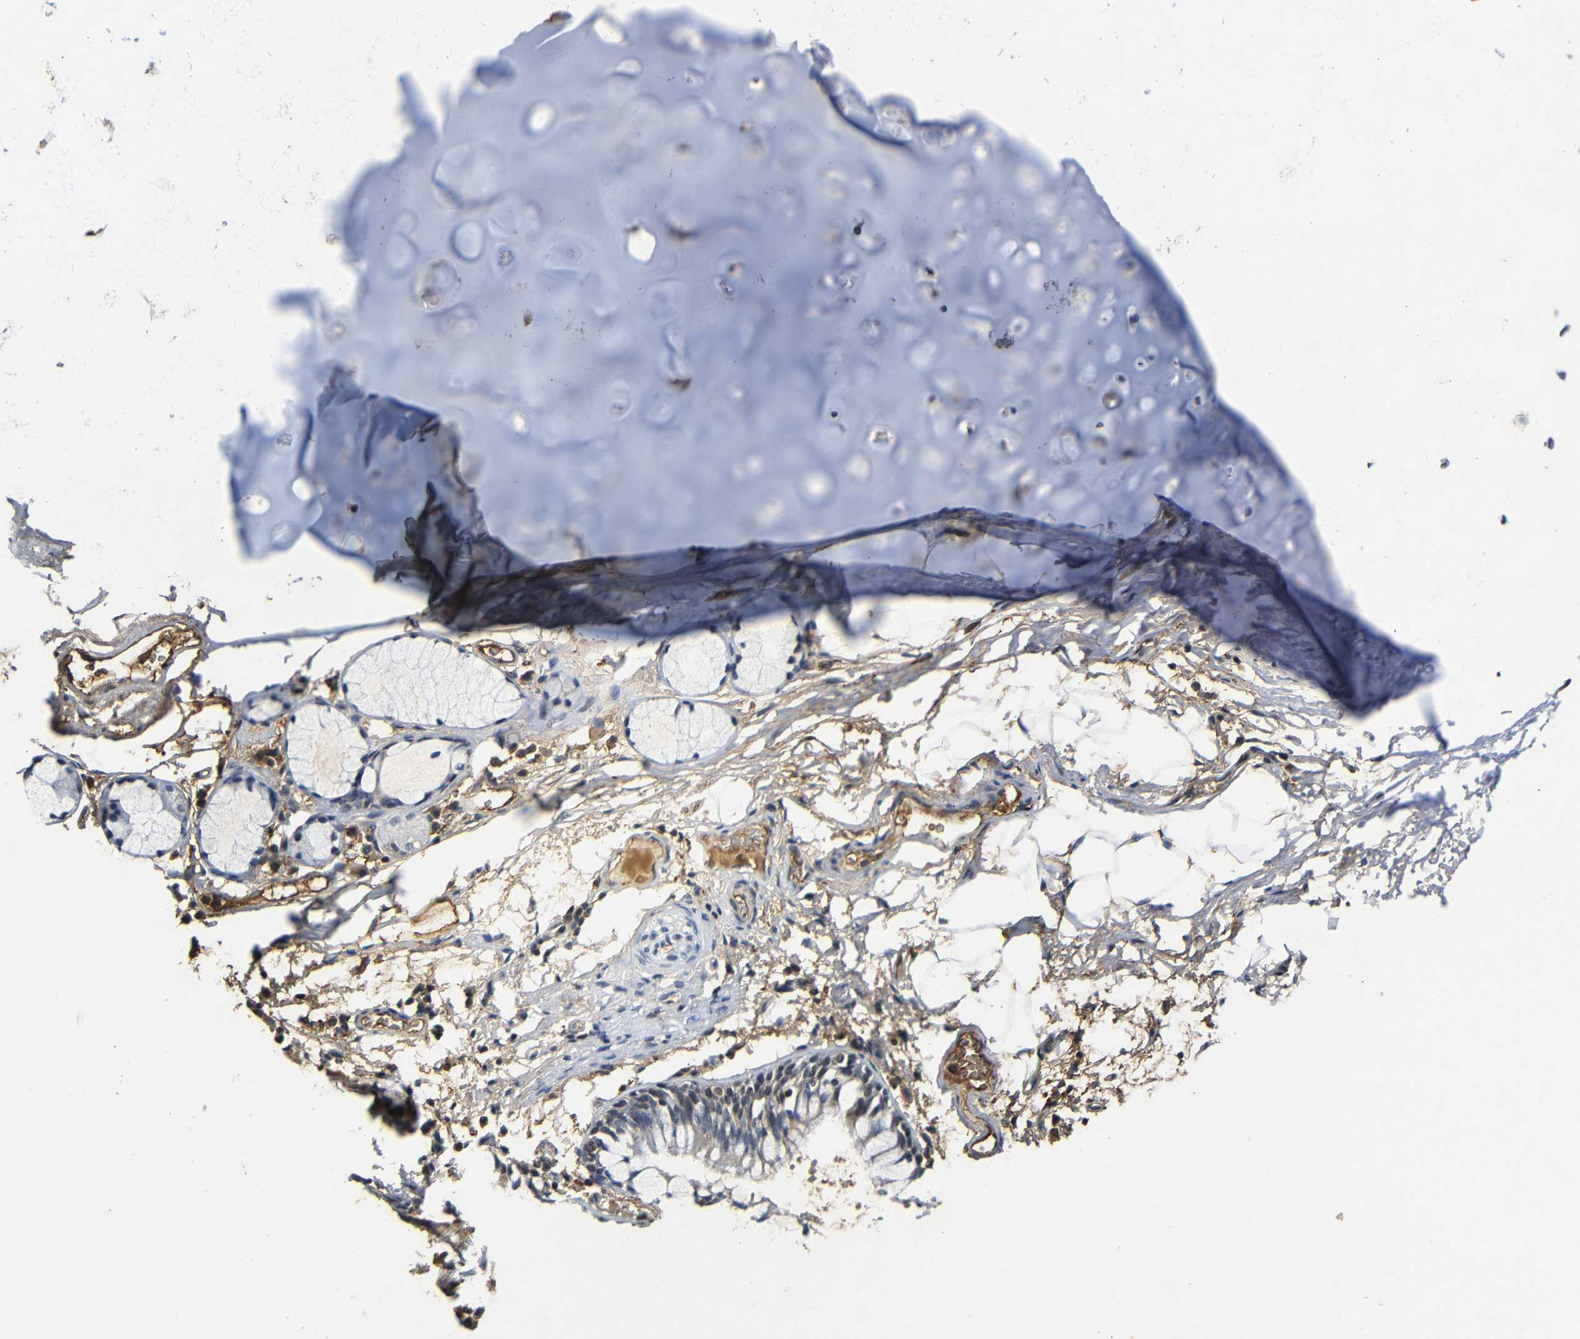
{"staining": {"intensity": "weak", "quantity": ">75%", "location": "cytoplasmic/membranous"}, "tissue": "adipose tissue", "cell_type": "Adipocytes", "image_type": "normal", "snomed": [{"axis": "morphology", "description": "Normal tissue, NOS"}, {"axis": "topography", "description": "Cartilage tissue"}, {"axis": "topography", "description": "Bronchus"}], "caption": "Protein expression by IHC displays weak cytoplasmic/membranous staining in approximately >75% of adipocytes in unremarkable adipose tissue.", "gene": "MYC", "patient": {"sex": "female", "age": 73}}